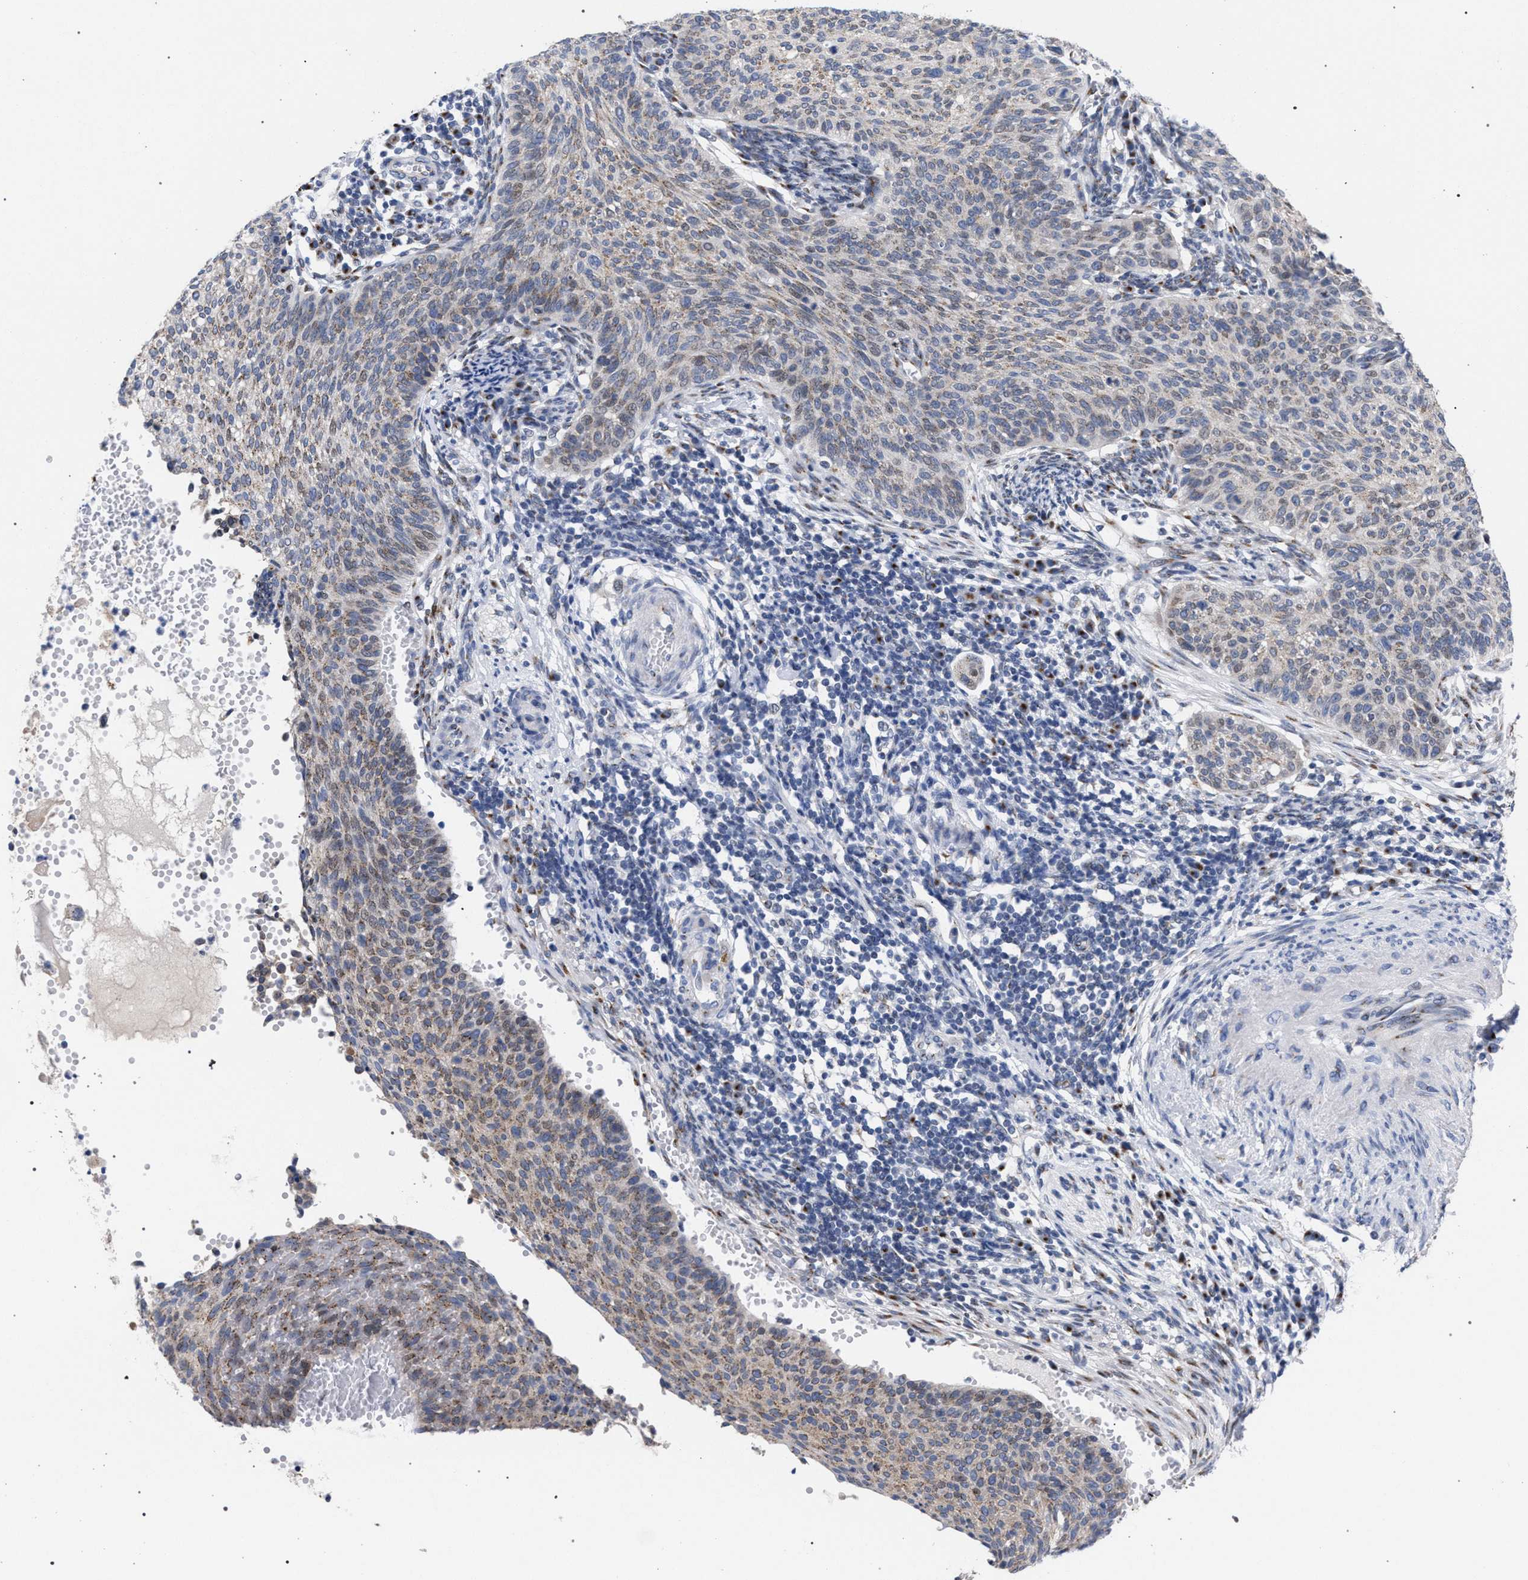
{"staining": {"intensity": "weak", "quantity": ">75%", "location": "cytoplasmic/membranous"}, "tissue": "cervical cancer", "cell_type": "Tumor cells", "image_type": "cancer", "snomed": [{"axis": "morphology", "description": "Squamous cell carcinoma, NOS"}, {"axis": "topography", "description": "Cervix"}], "caption": "Human cervical cancer stained for a protein (brown) exhibits weak cytoplasmic/membranous positive staining in approximately >75% of tumor cells.", "gene": "GOLGA2", "patient": {"sex": "female", "age": 70}}